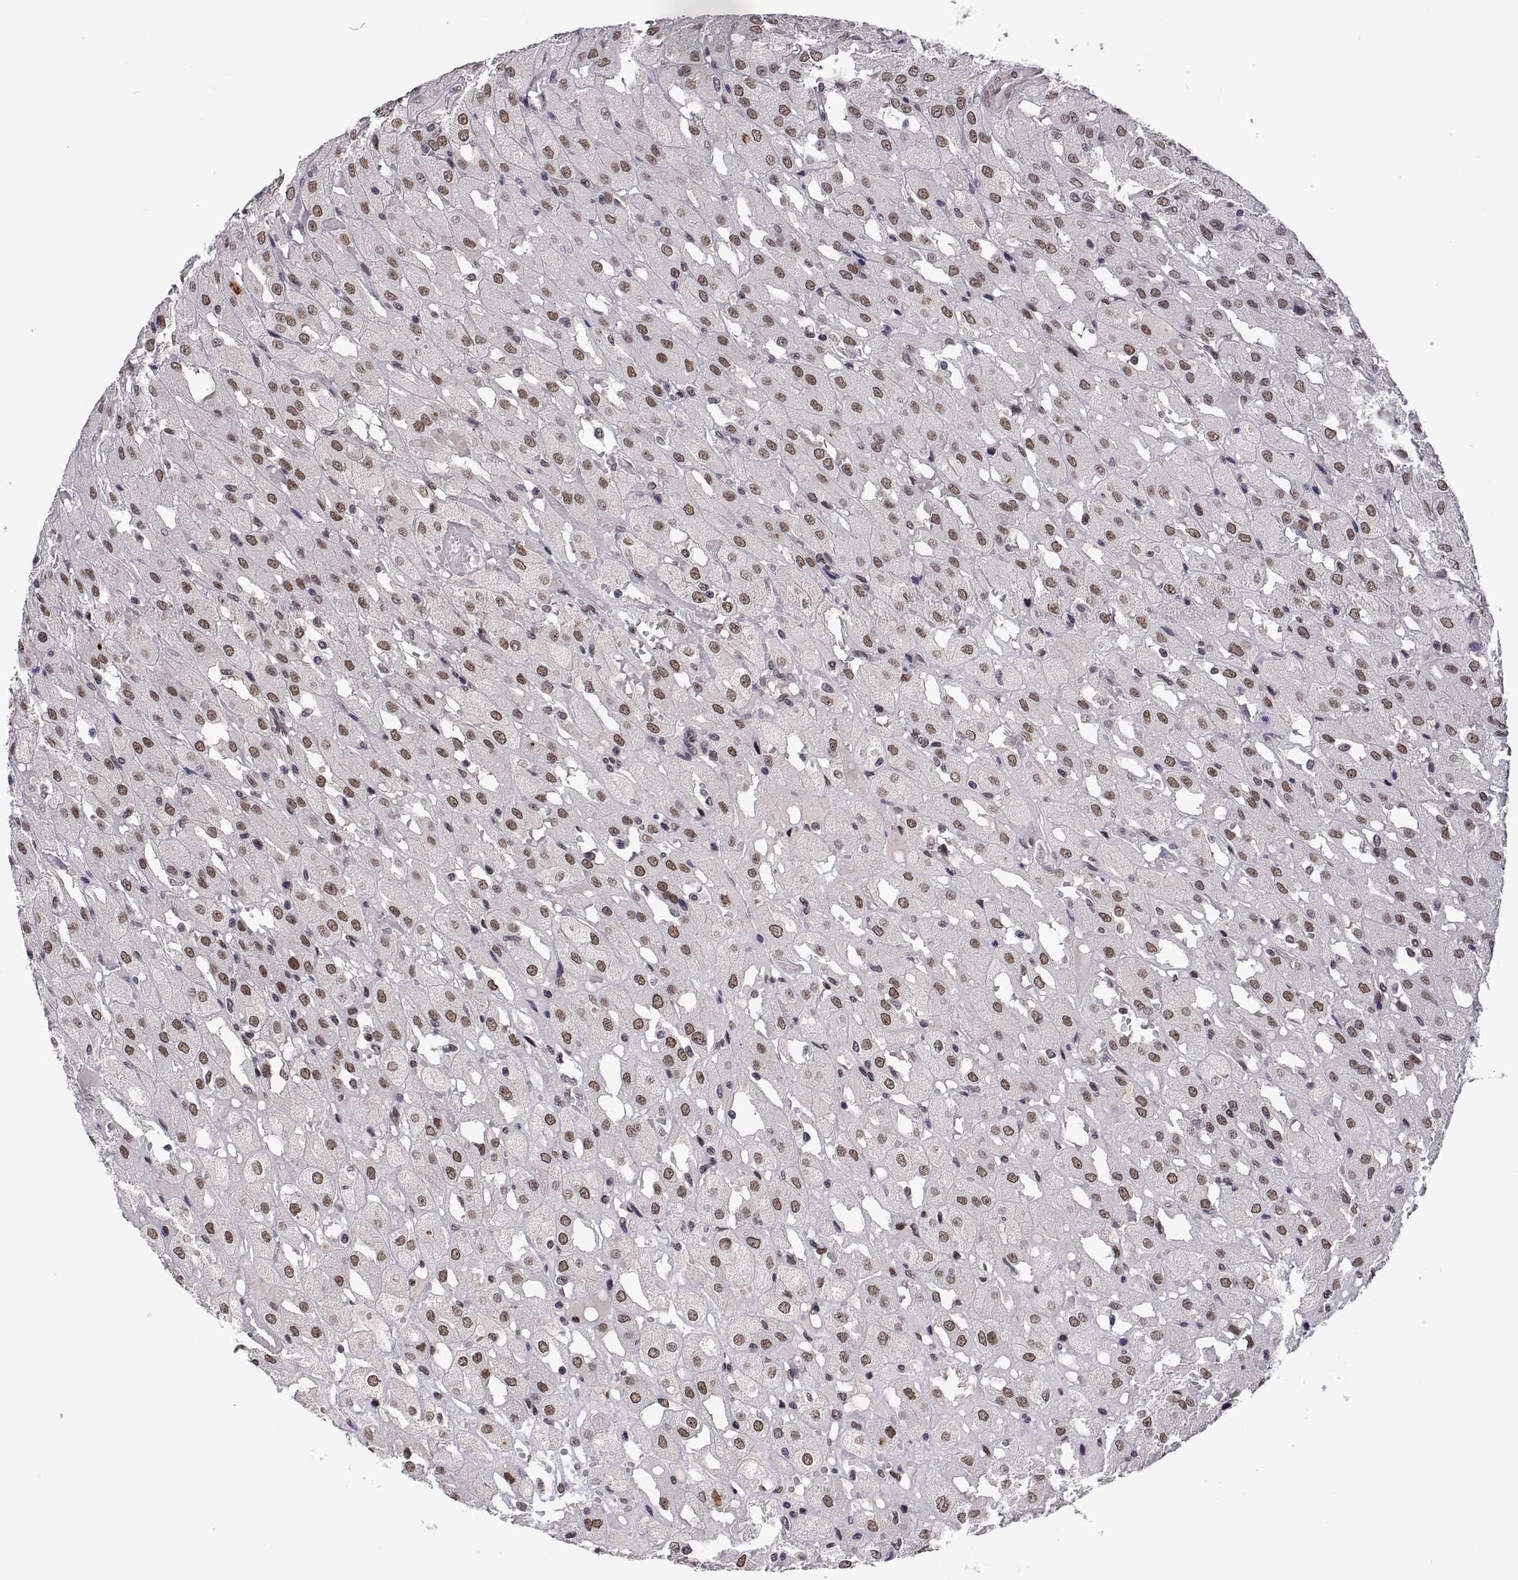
{"staining": {"intensity": "moderate", "quantity": ">75%", "location": "nuclear"}, "tissue": "renal cancer", "cell_type": "Tumor cells", "image_type": "cancer", "snomed": [{"axis": "morphology", "description": "Adenocarcinoma, NOS"}, {"axis": "topography", "description": "Kidney"}], "caption": "Renal cancer (adenocarcinoma) stained for a protein (brown) displays moderate nuclear positive staining in approximately >75% of tumor cells.", "gene": "NR4A1", "patient": {"sex": "male", "age": 72}}